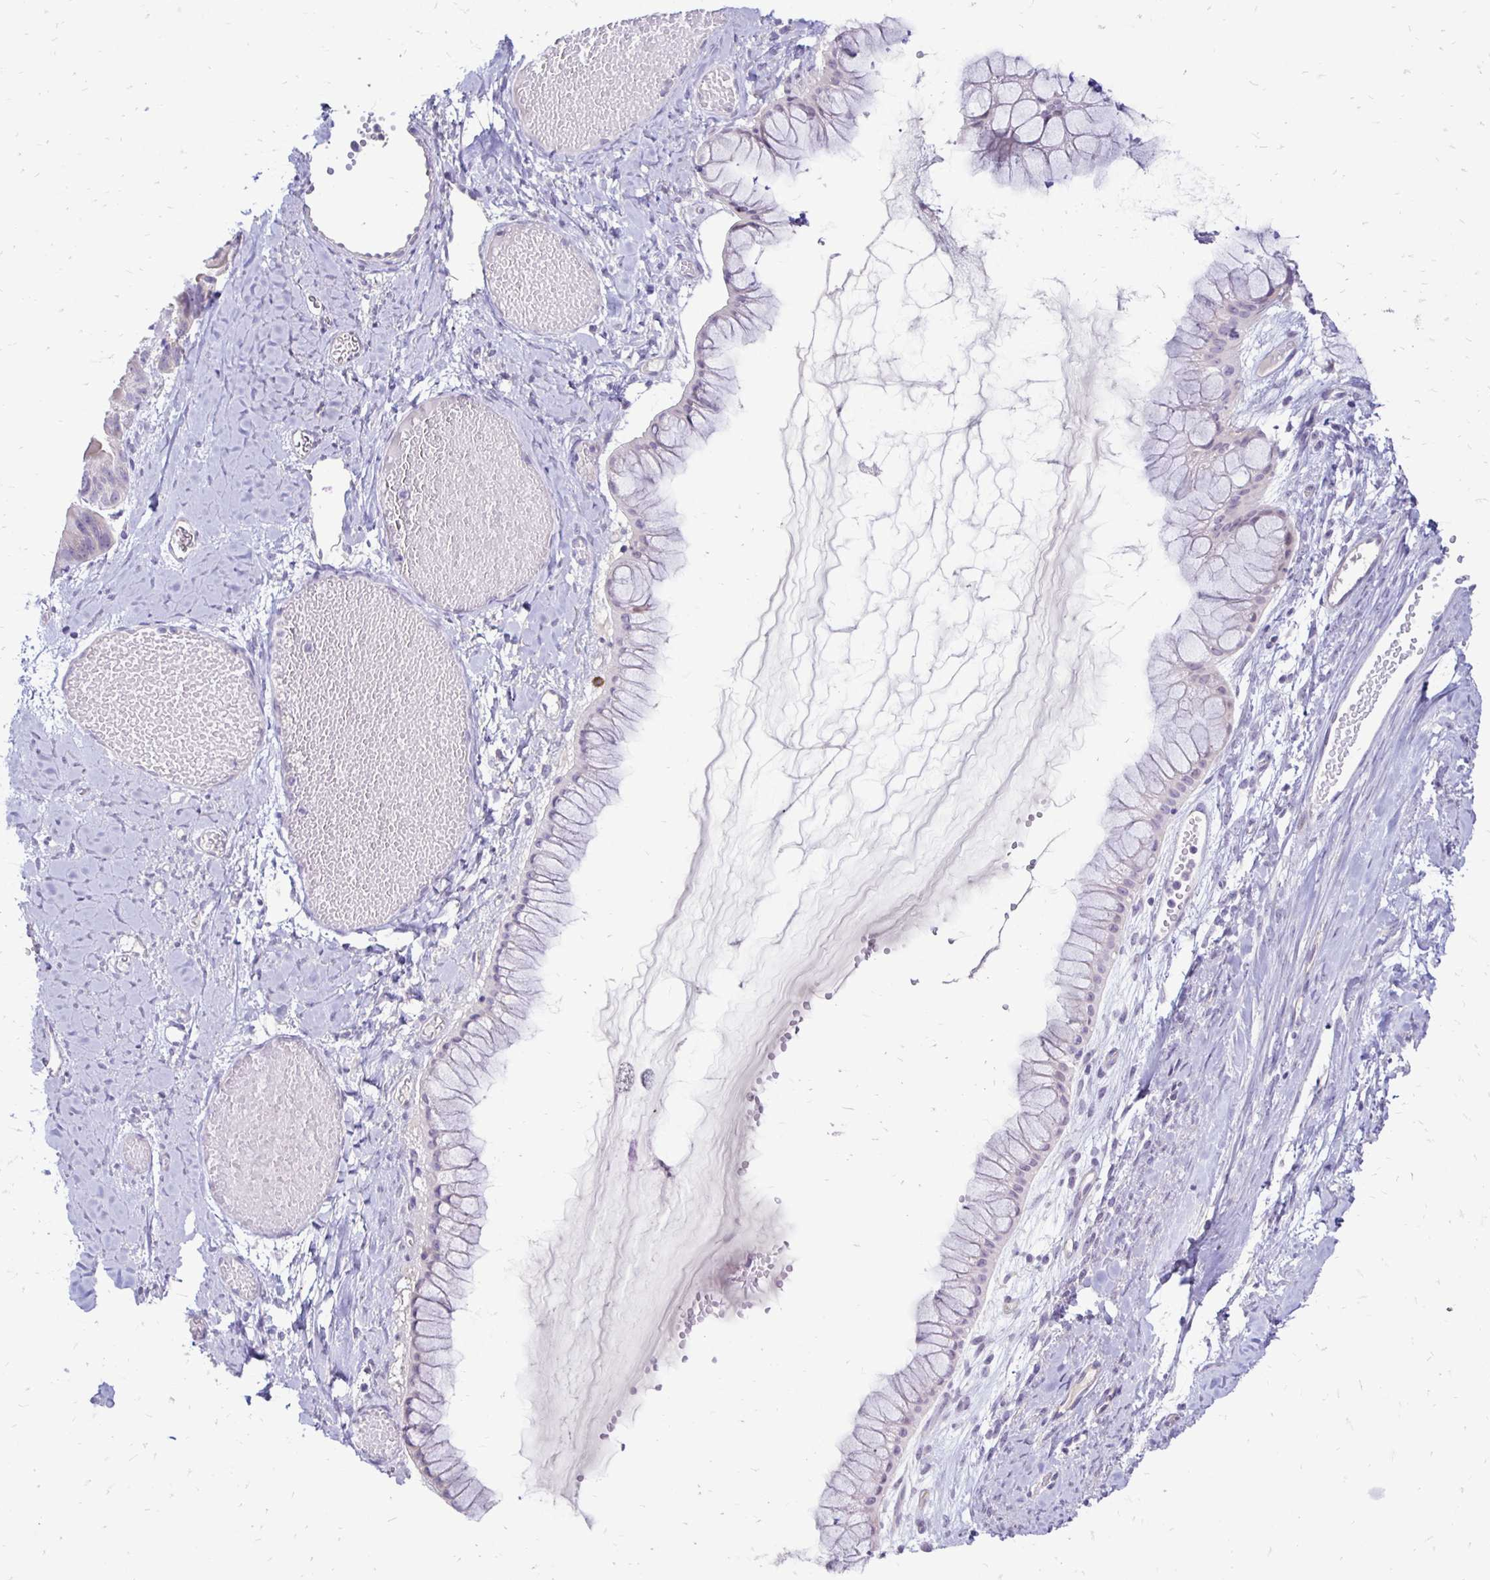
{"staining": {"intensity": "negative", "quantity": "none", "location": "none"}, "tissue": "ovarian cancer", "cell_type": "Tumor cells", "image_type": "cancer", "snomed": [{"axis": "morphology", "description": "Cystadenocarcinoma, mucinous, NOS"}, {"axis": "topography", "description": "Ovary"}], "caption": "High power microscopy image of an immunohistochemistry (IHC) micrograph of ovarian cancer, revealing no significant expression in tumor cells.", "gene": "GAS2", "patient": {"sex": "female", "age": 61}}